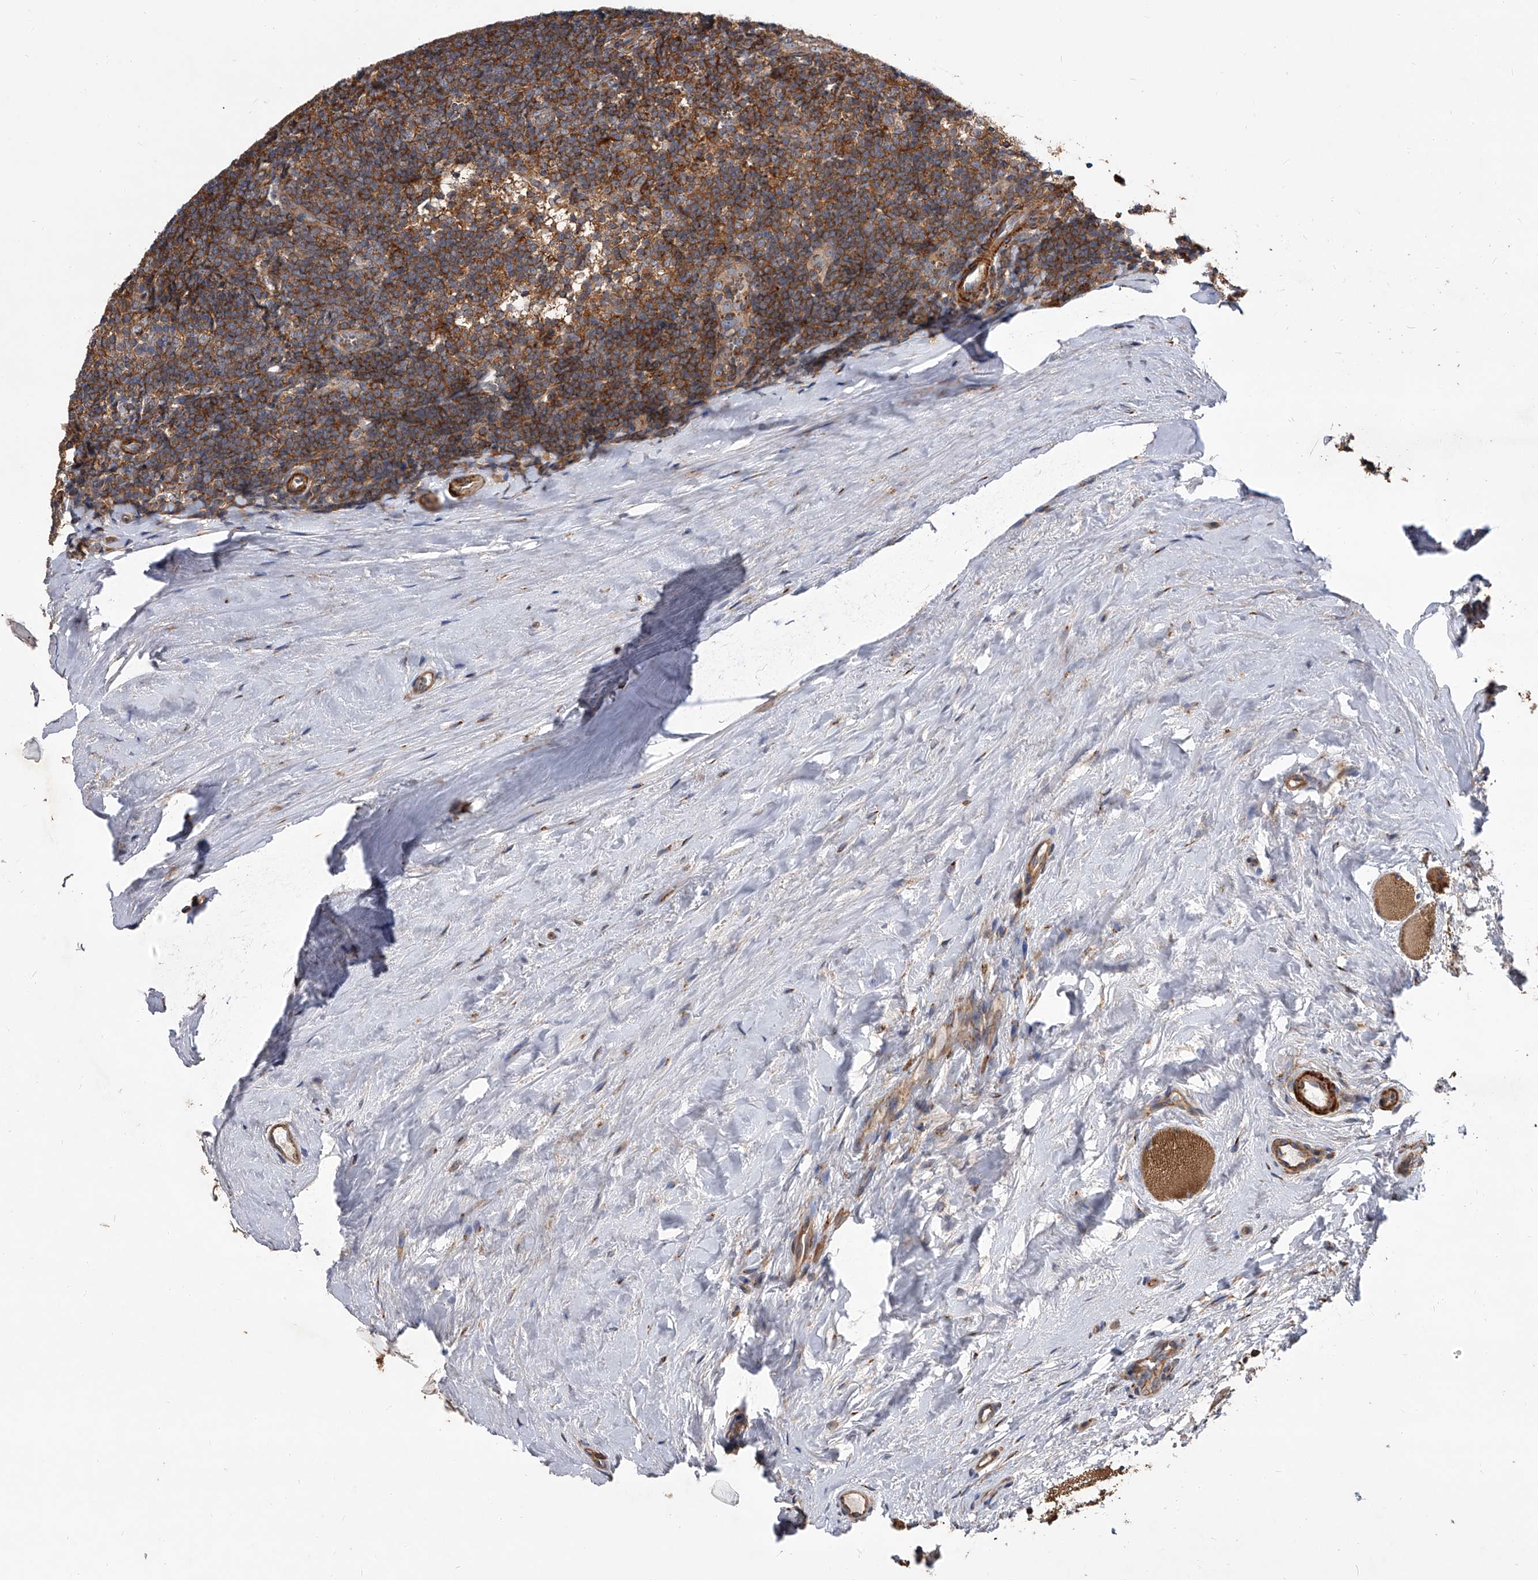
{"staining": {"intensity": "strong", "quantity": ">75%", "location": "cytoplasmic/membranous"}, "tissue": "tonsil", "cell_type": "Germinal center cells", "image_type": "normal", "snomed": [{"axis": "morphology", "description": "Normal tissue, NOS"}, {"axis": "topography", "description": "Tonsil"}], "caption": "Immunohistochemistry (DAB (3,3'-diaminobenzidine)) staining of normal tonsil displays strong cytoplasmic/membranous protein positivity in approximately >75% of germinal center cells. The protein is shown in brown color, while the nuclei are stained blue.", "gene": "PISD", "patient": {"sex": "male", "age": 27}}